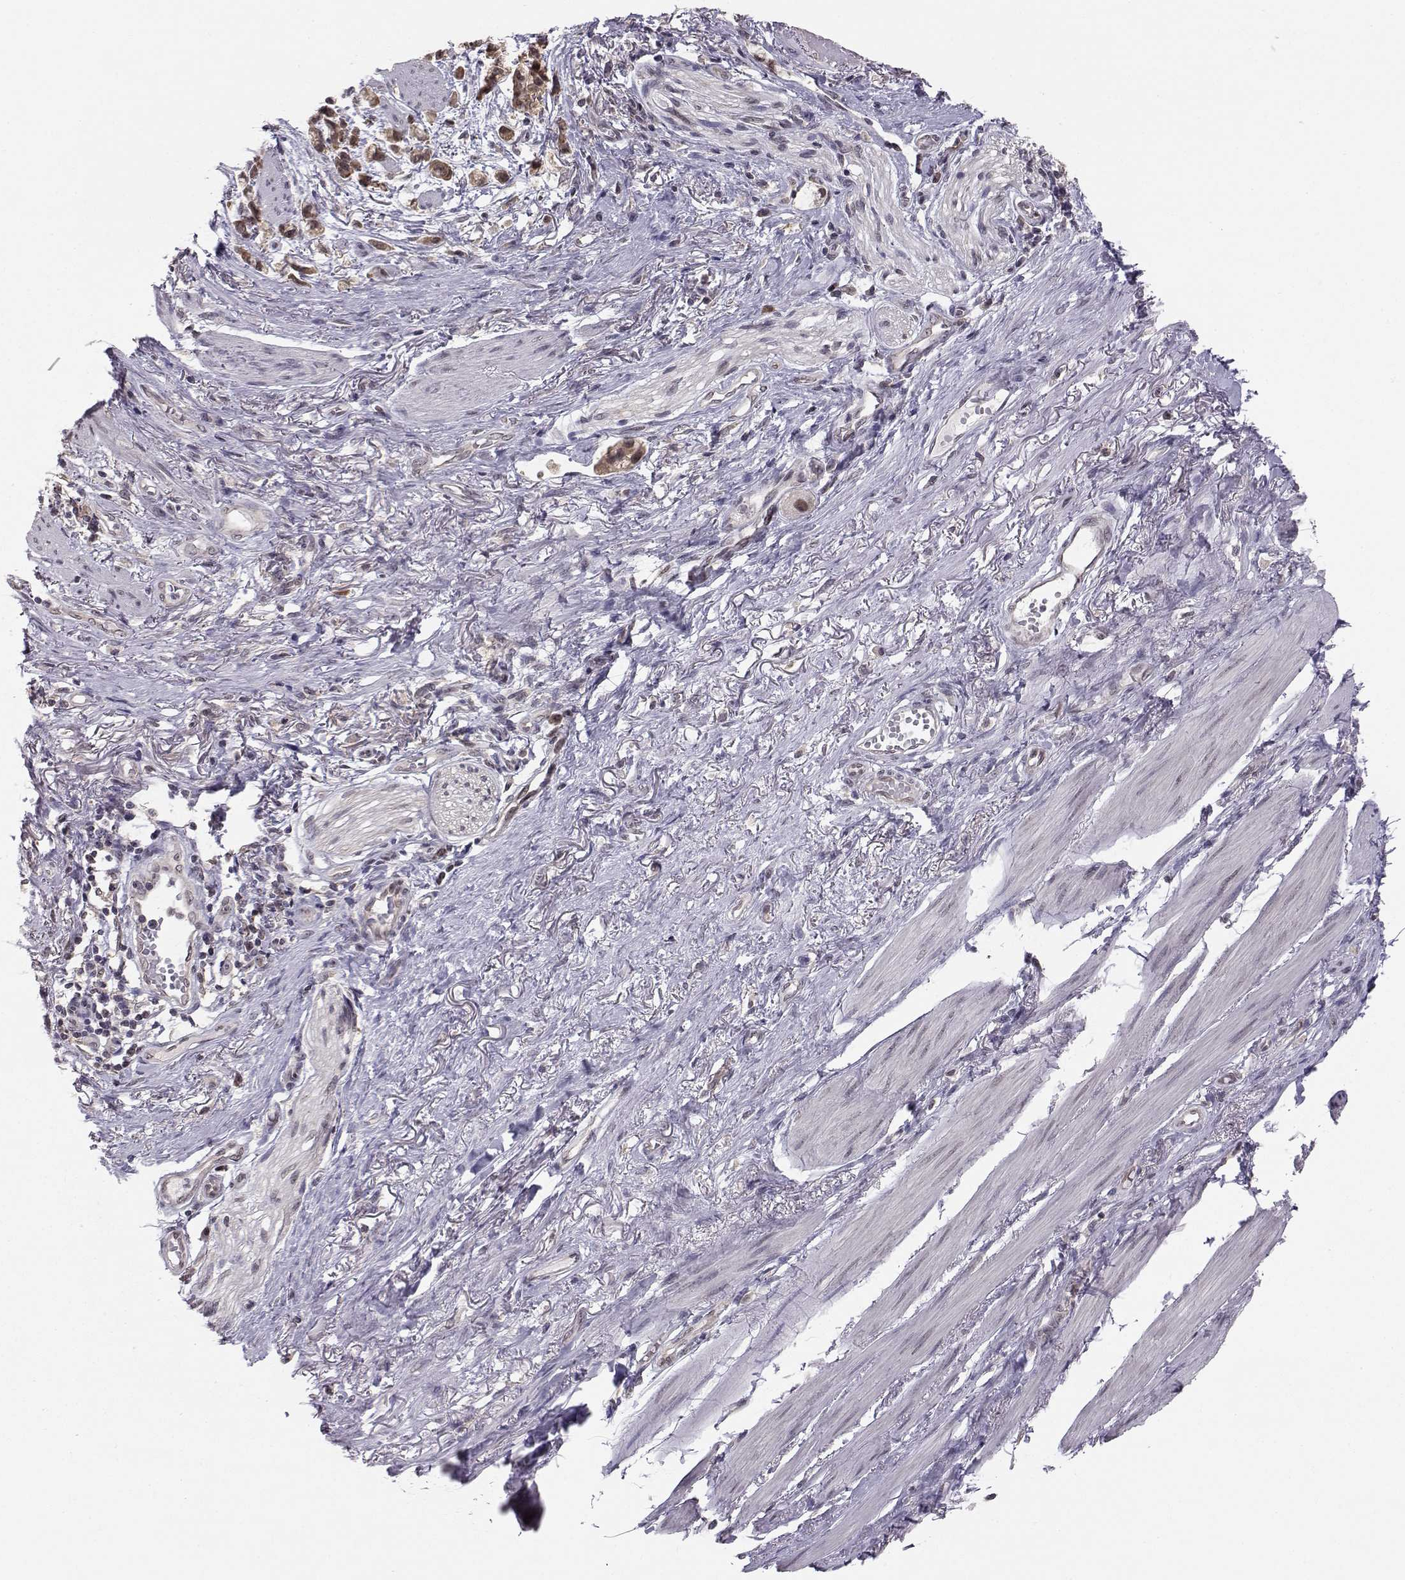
{"staining": {"intensity": "moderate", "quantity": ">75%", "location": "cytoplasmic/membranous"}, "tissue": "stomach cancer", "cell_type": "Tumor cells", "image_type": "cancer", "snomed": [{"axis": "morphology", "description": "Adenocarcinoma, NOS"}, {"axis": "topography", "description": "Stomach"}], "caption": "IHC (DAB) staining of human stomach adenocarcinoma shows moderate cytoplasmic/membranous protein positivity in about >75% of tumor cells. Using DAB (3,3'-diaminobenzidine) (brown) and hematoxylin (blue) stains, captured at high magnification using brightfield microscopy.", "gene": "KIF13B", "patient": {"sex": "female", "age": 81}}